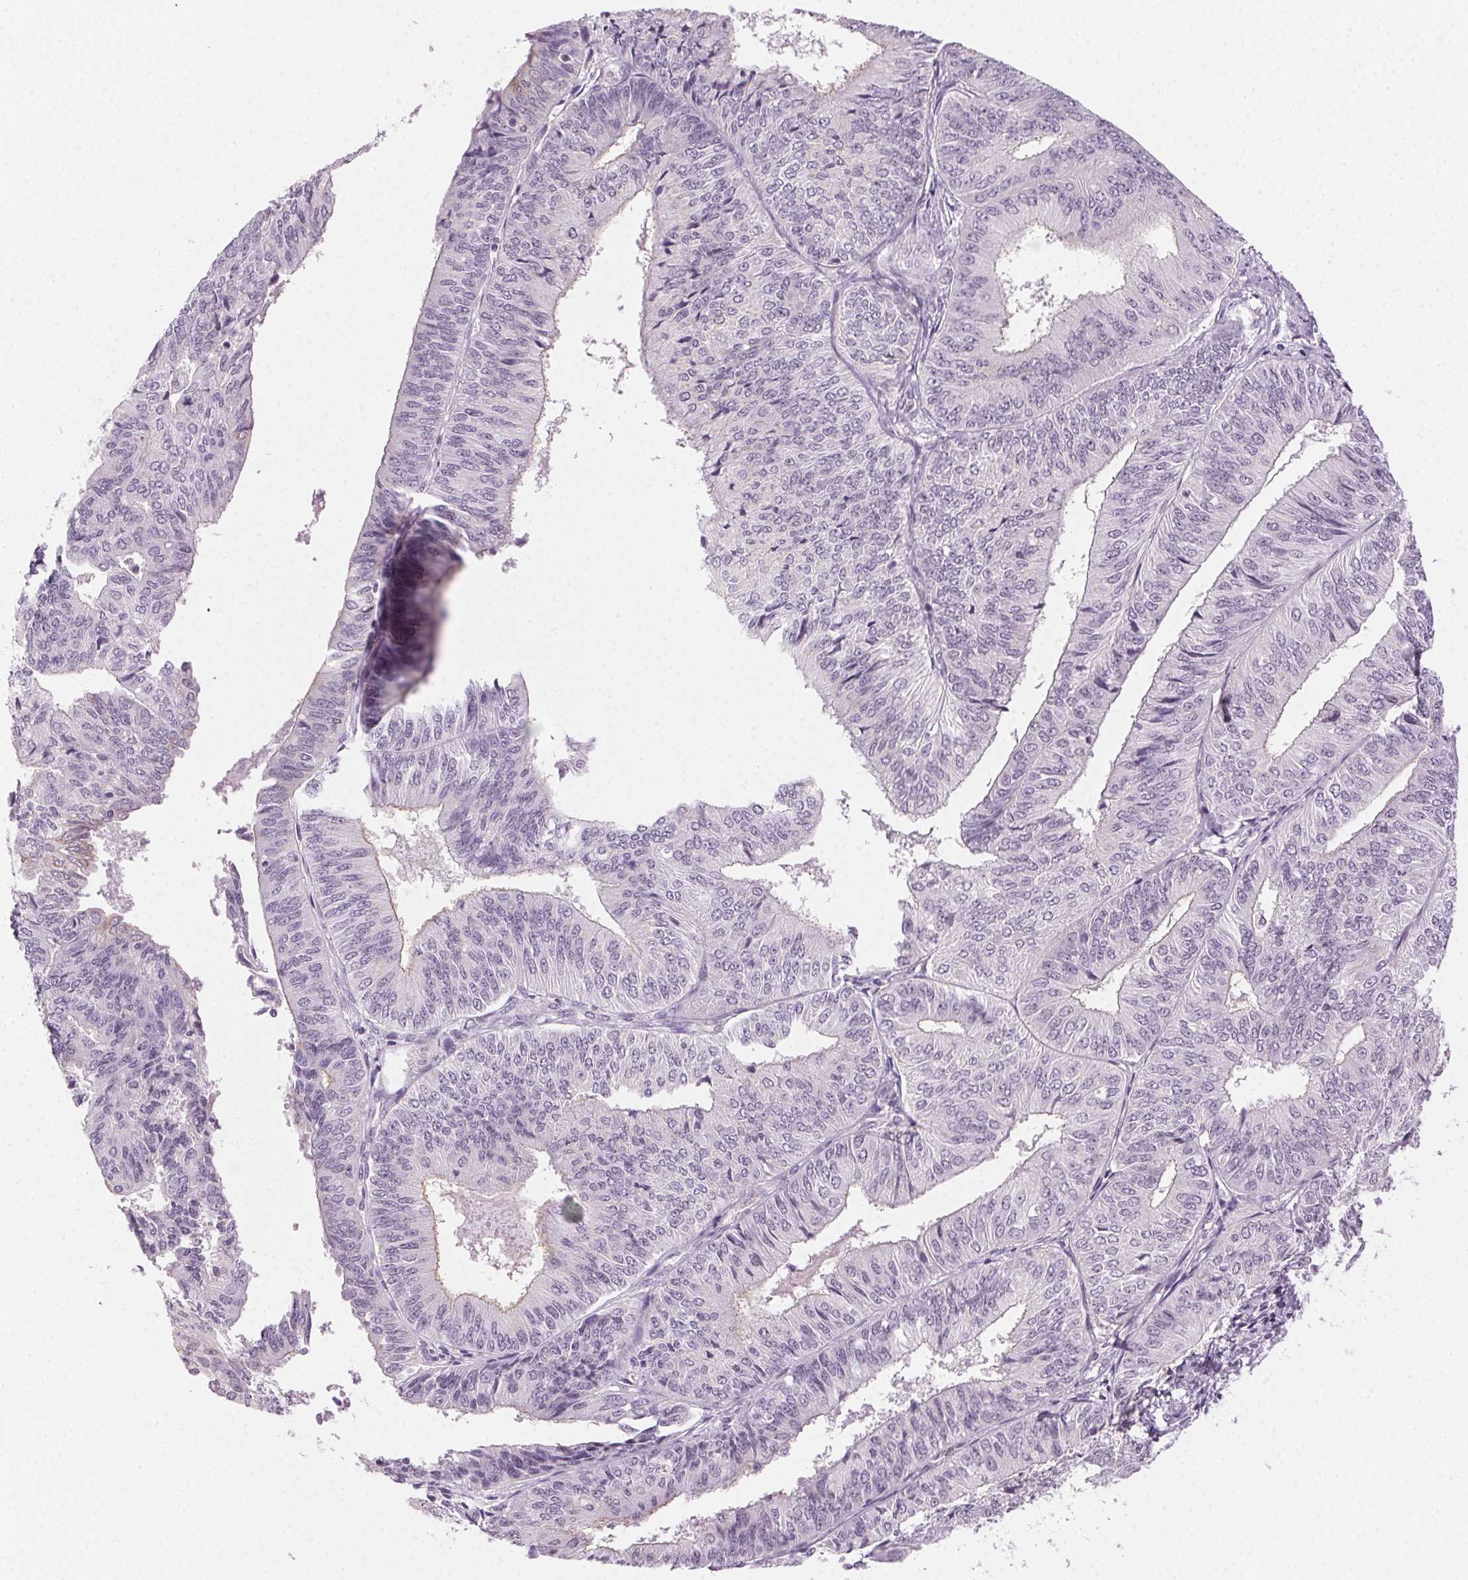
{"staining": {"intensity": "negative", "quantity": "none", "location": "none"}, "tissue": "endometrial cancer", "cell_type": "Tumor cells", "image_type": "cancer", "snomed": [{"axis": "morphology", "description": "Adenocarcinoma, NOS"}, {"axis": "topography", "description": "Endometrium"}], "caption": "The histopathology image demonstrates no staining of tumor cells in endometrial adenocarcinoma.", "gene": "AIF1L", "patient": {"sex": "female", "age": 58}}